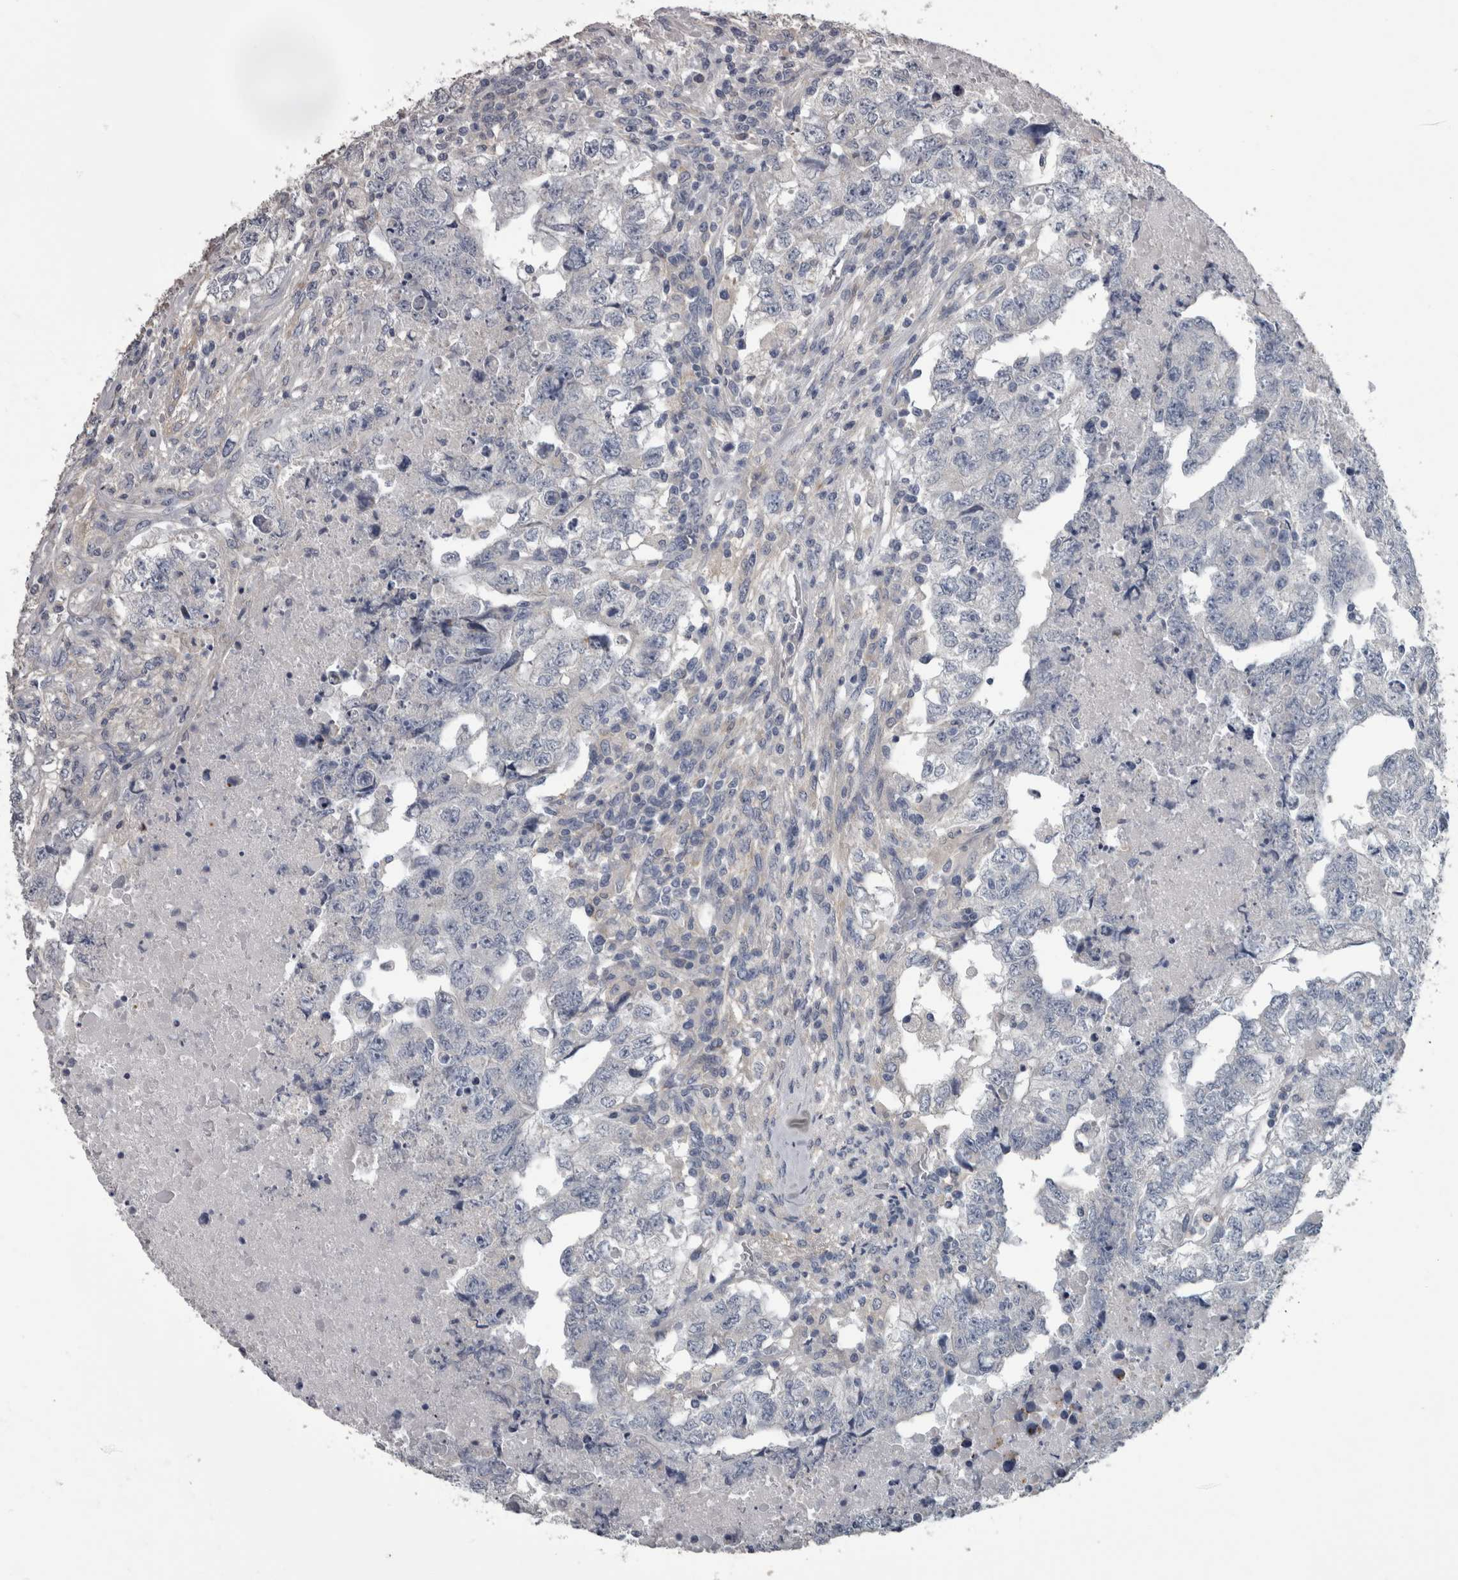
{"staining": {"intensity": "negative", "quantity": "none", "location": "none"}, "tissue": "testis cancer", "cell_type": "Tumor cells", "image_type": "cancer", "snomed": [{"axis": "morphology", "description": "Carcinoma, Embryonal, NOS"}, {"axis": "topography", "description": "Testis"}], "caption": "Tumor cells show no significant protein staining in embryonal carcinoma (testis).", "gene": "EFEMP2", "patient": {"sex": "male", "age": 36}}